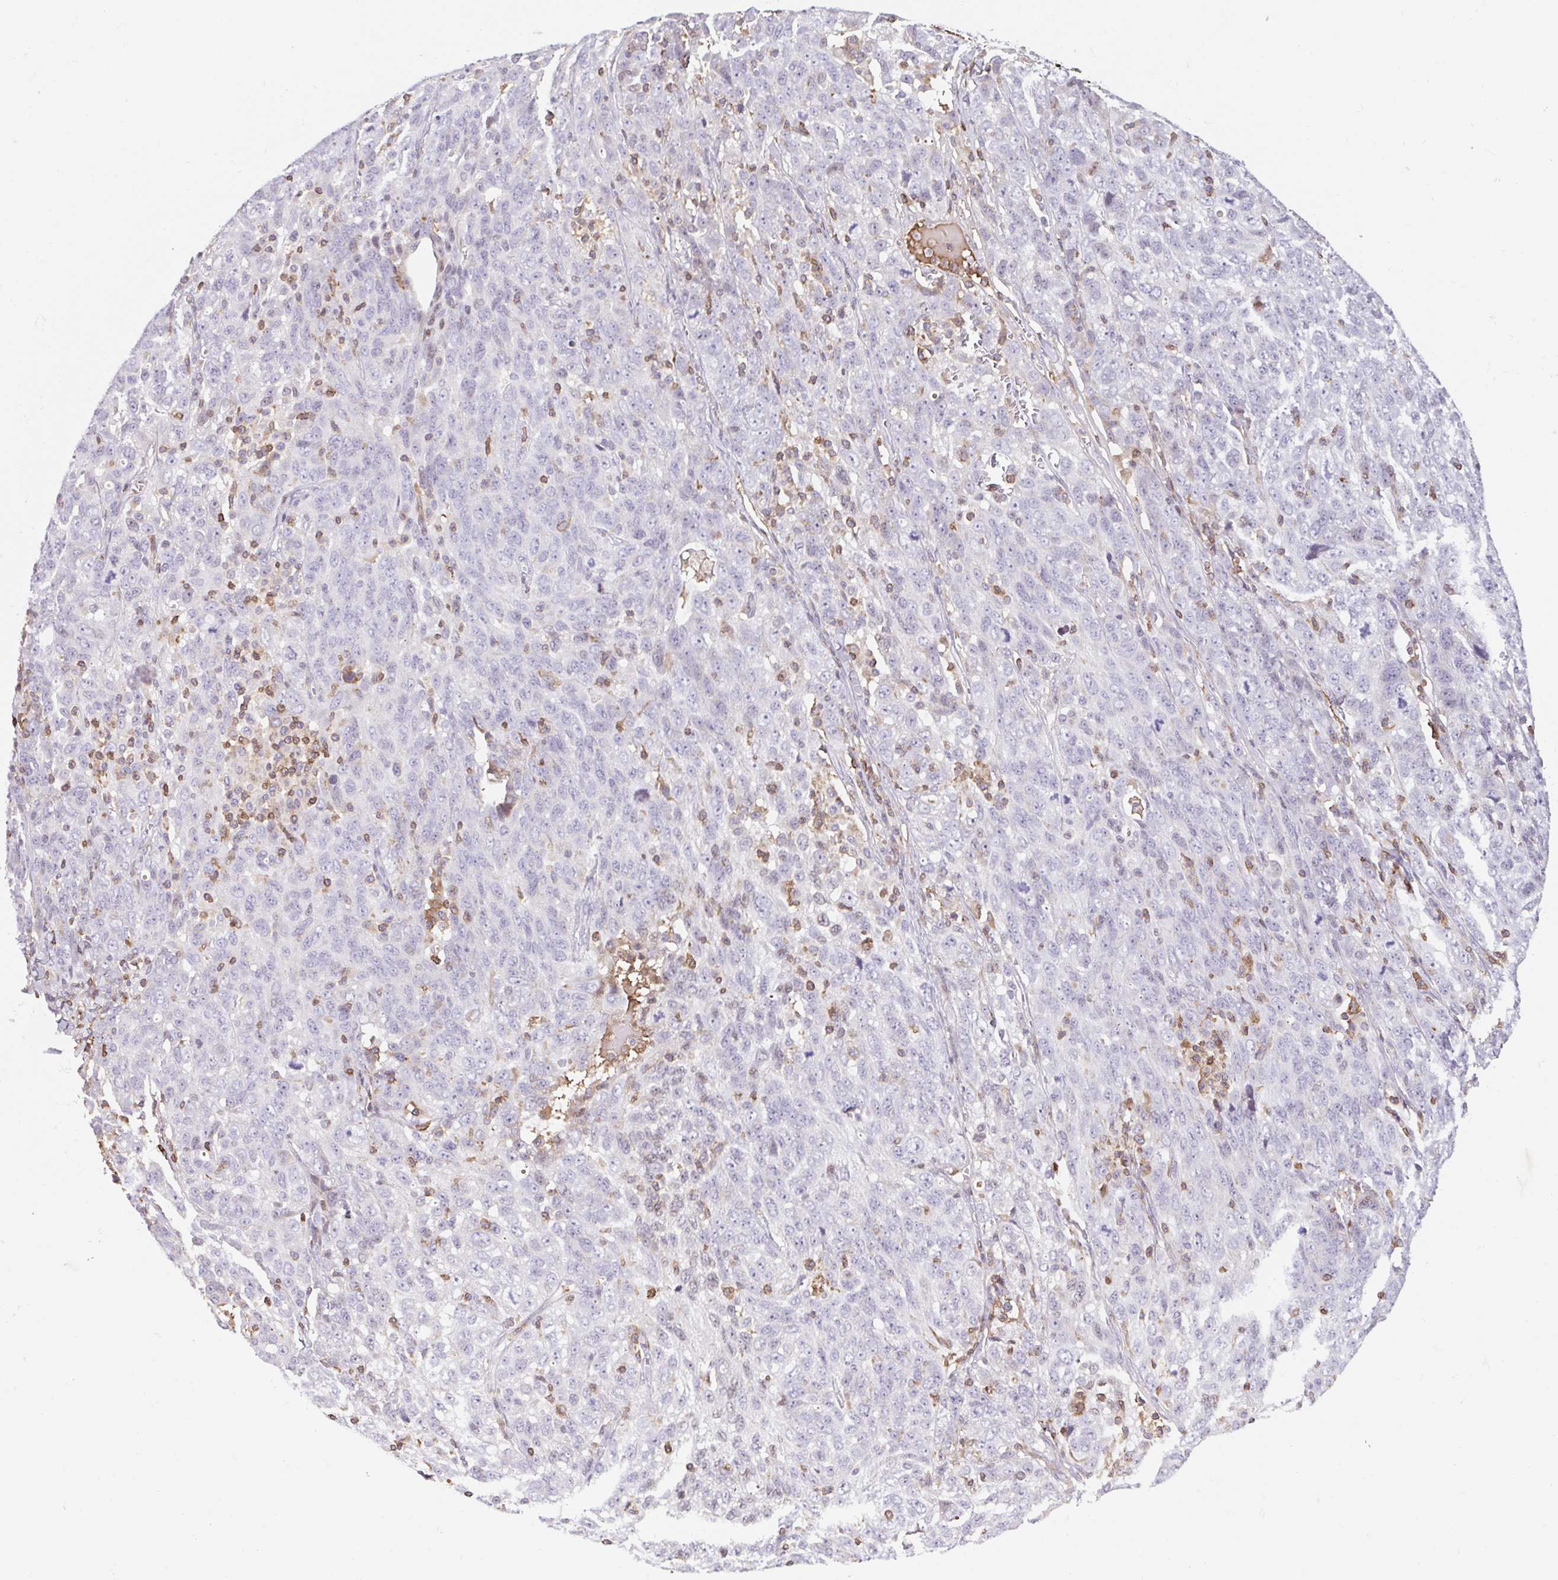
{"staining": {"intensity": "negative", "quantity": "none", "location": "none"}, "tissue": "ovarian cancer", "cell_type": "Tumor cells", "image_type": "cancer", "snomed": [{"axis": "morphology", "description": "Cystadenocarcinoma, serous, NOS"}, {"axis": "topography", "description": "Ovary"}], "caption": "Ovarian serous cystadenocarcinoma was stained to show a protein in brown. There is no significant expression in tumor cells.", "gene": "TPRG1", "patient": {"sex": "female", "age": 71}}